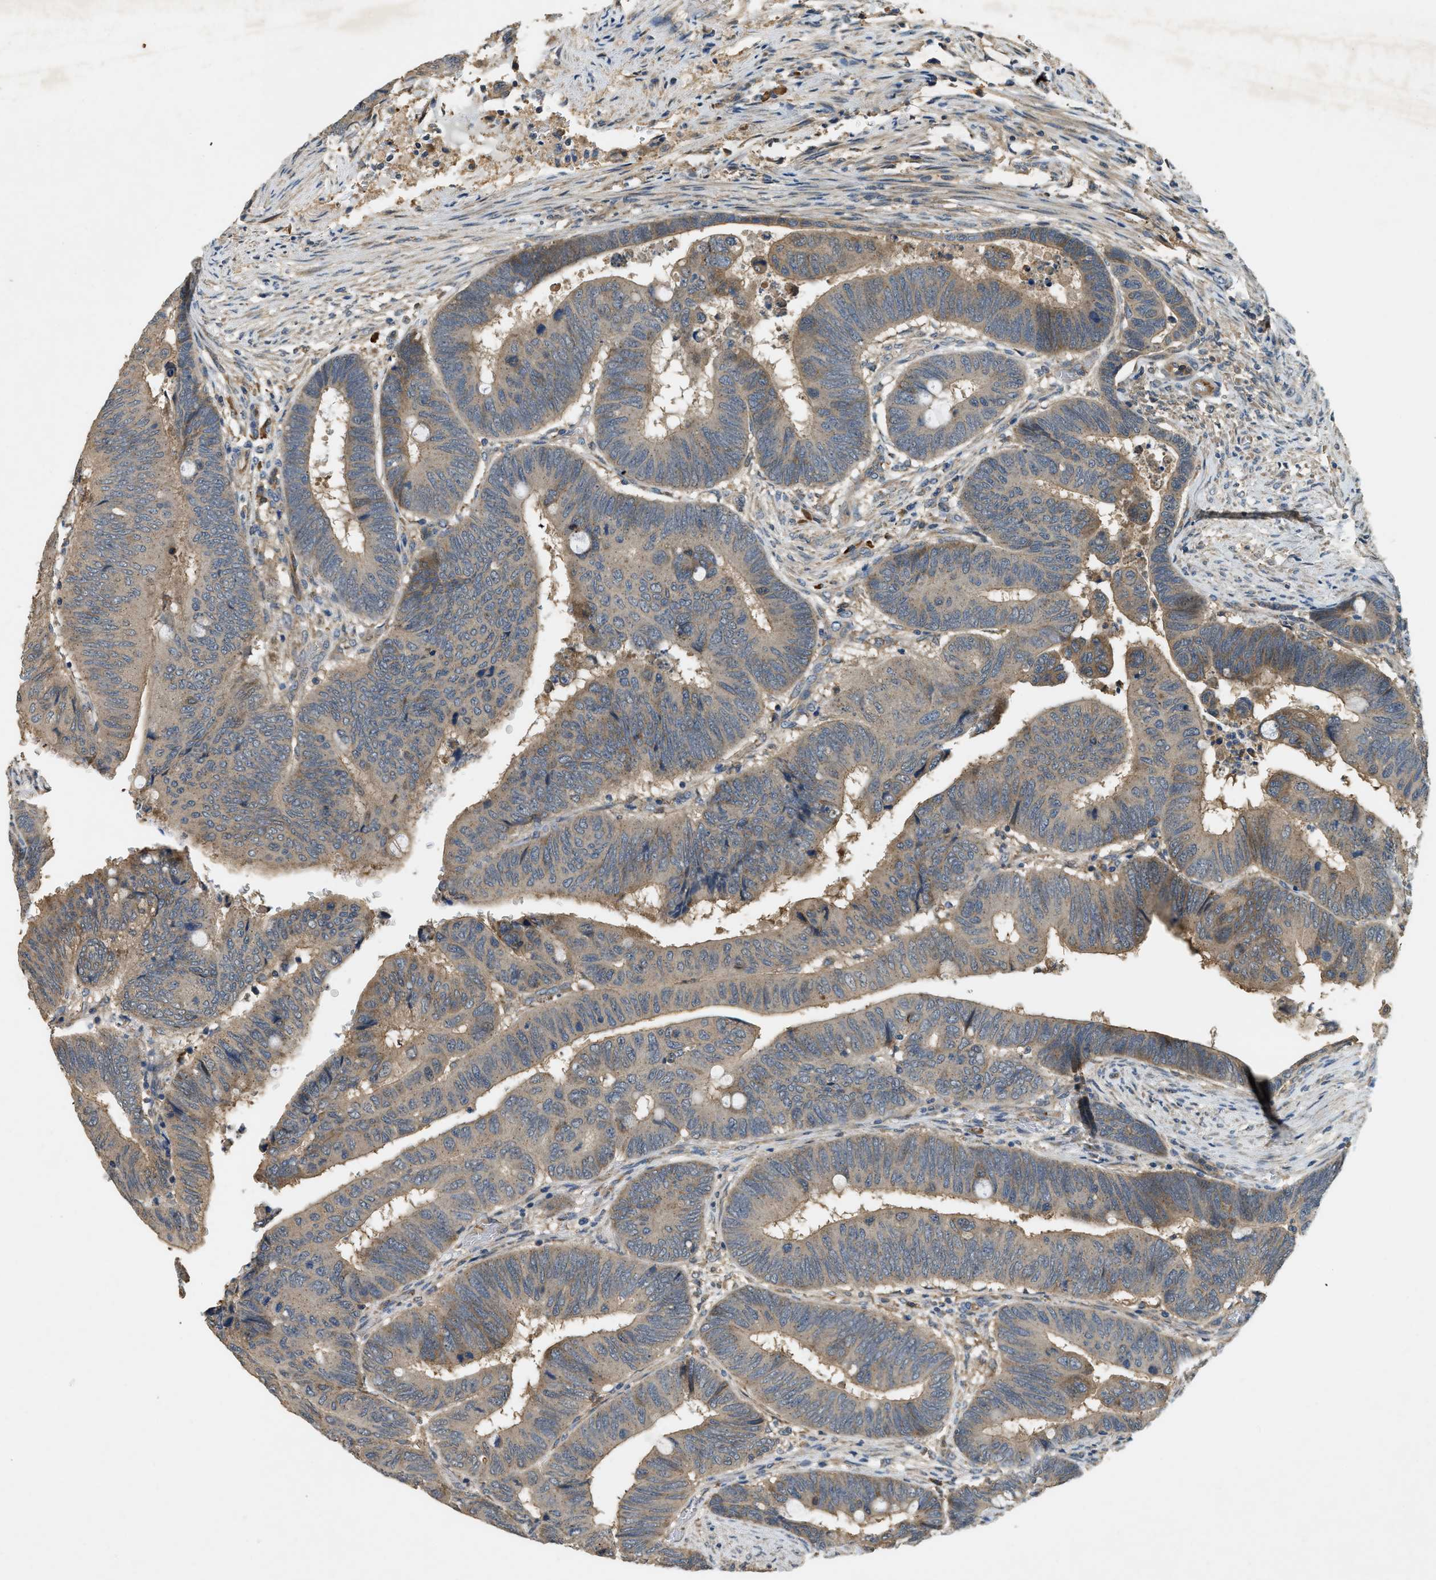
{"staining": {"intensity": "weak", "quantity": ">75%", "location": "cytoplasmic/membranous"}, "tissue": "colorectal cancer", "cell_type": "Tumor cells", "image_type": "cancer", "snomed": [{"axis": "morphology", "description": "Normal tissue, NOS"}, {"axis": "morphology", "description": "Adenocarcinoma, NOS"}, {"axis": "topography", "description": "Rectum"}, {"axis": "topography", "description": "Peripheral nerve tissue"}], "caption": "Immunohistochemistry of human colorectal adenocarcinoma exhibits low levels of weak cytoplasmic/membranous positivity in about >75% of tumor cells. The protein of interest is shown in brown color, while the nuclei are stained blue.", "gene": "CFLAR", "patient": {"sex": "male", "age": 92}}